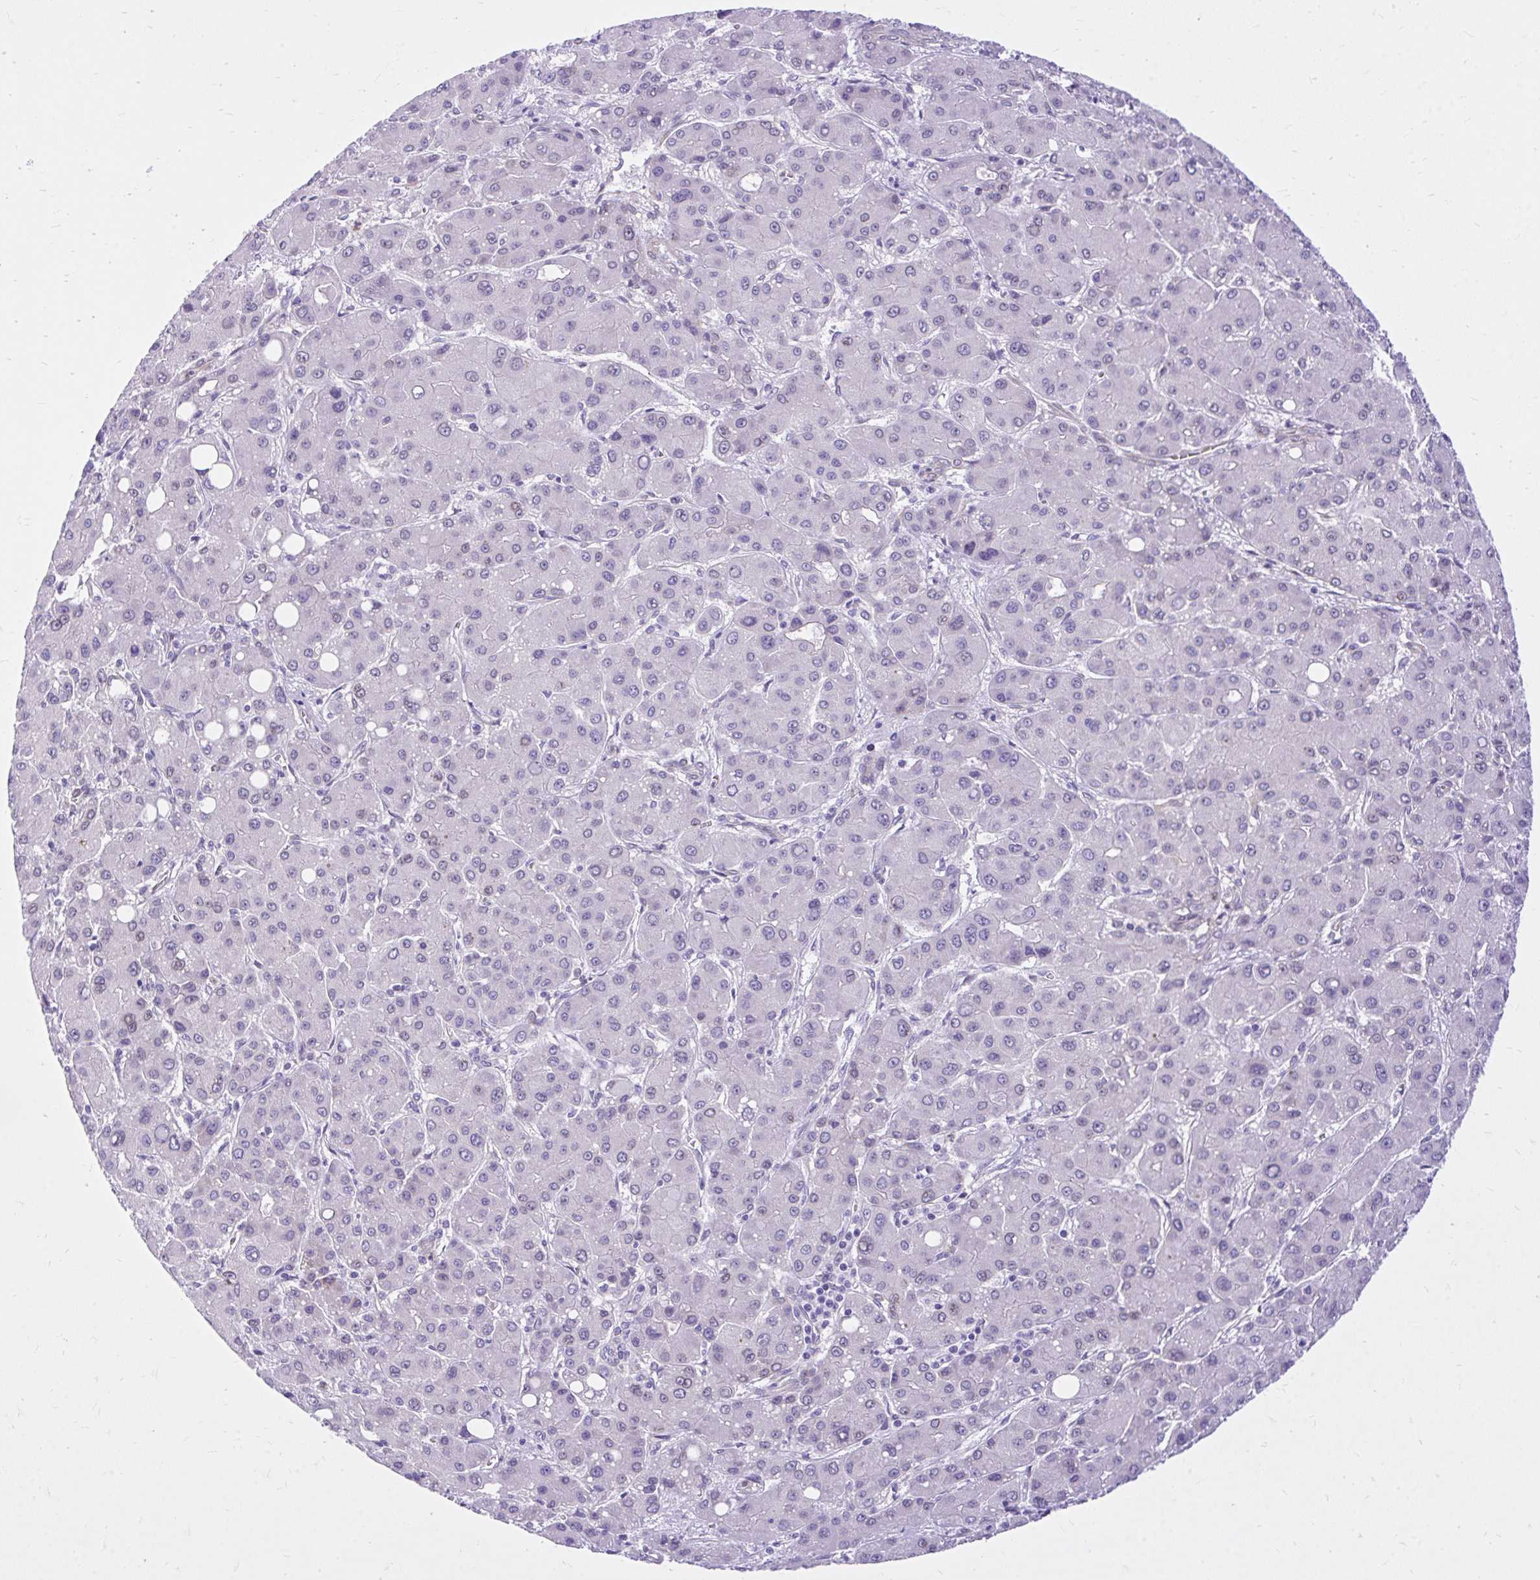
{"staining": {"intensity": "negative", "quantity": "none", "location": "none"}, "tissue": "liver cancer", "cell_type": "Tumor cells", "image_type": "cancer", "snomed": [{"axis": "morphology", "description": "Carcinoma, Hepatocellular, NOS"}, {"axis": "topography", "description": "Liver"}], "caption": "The histopathology image demonstrates no staining of tumor cells in liver cancer (hepatocellular carcinoma). (Immunohistochemistry (ihc), brightfield microscopy, high magnification).", "gene": "ADAMTSL1", "patient": {"sex": "male", "age": 55}}